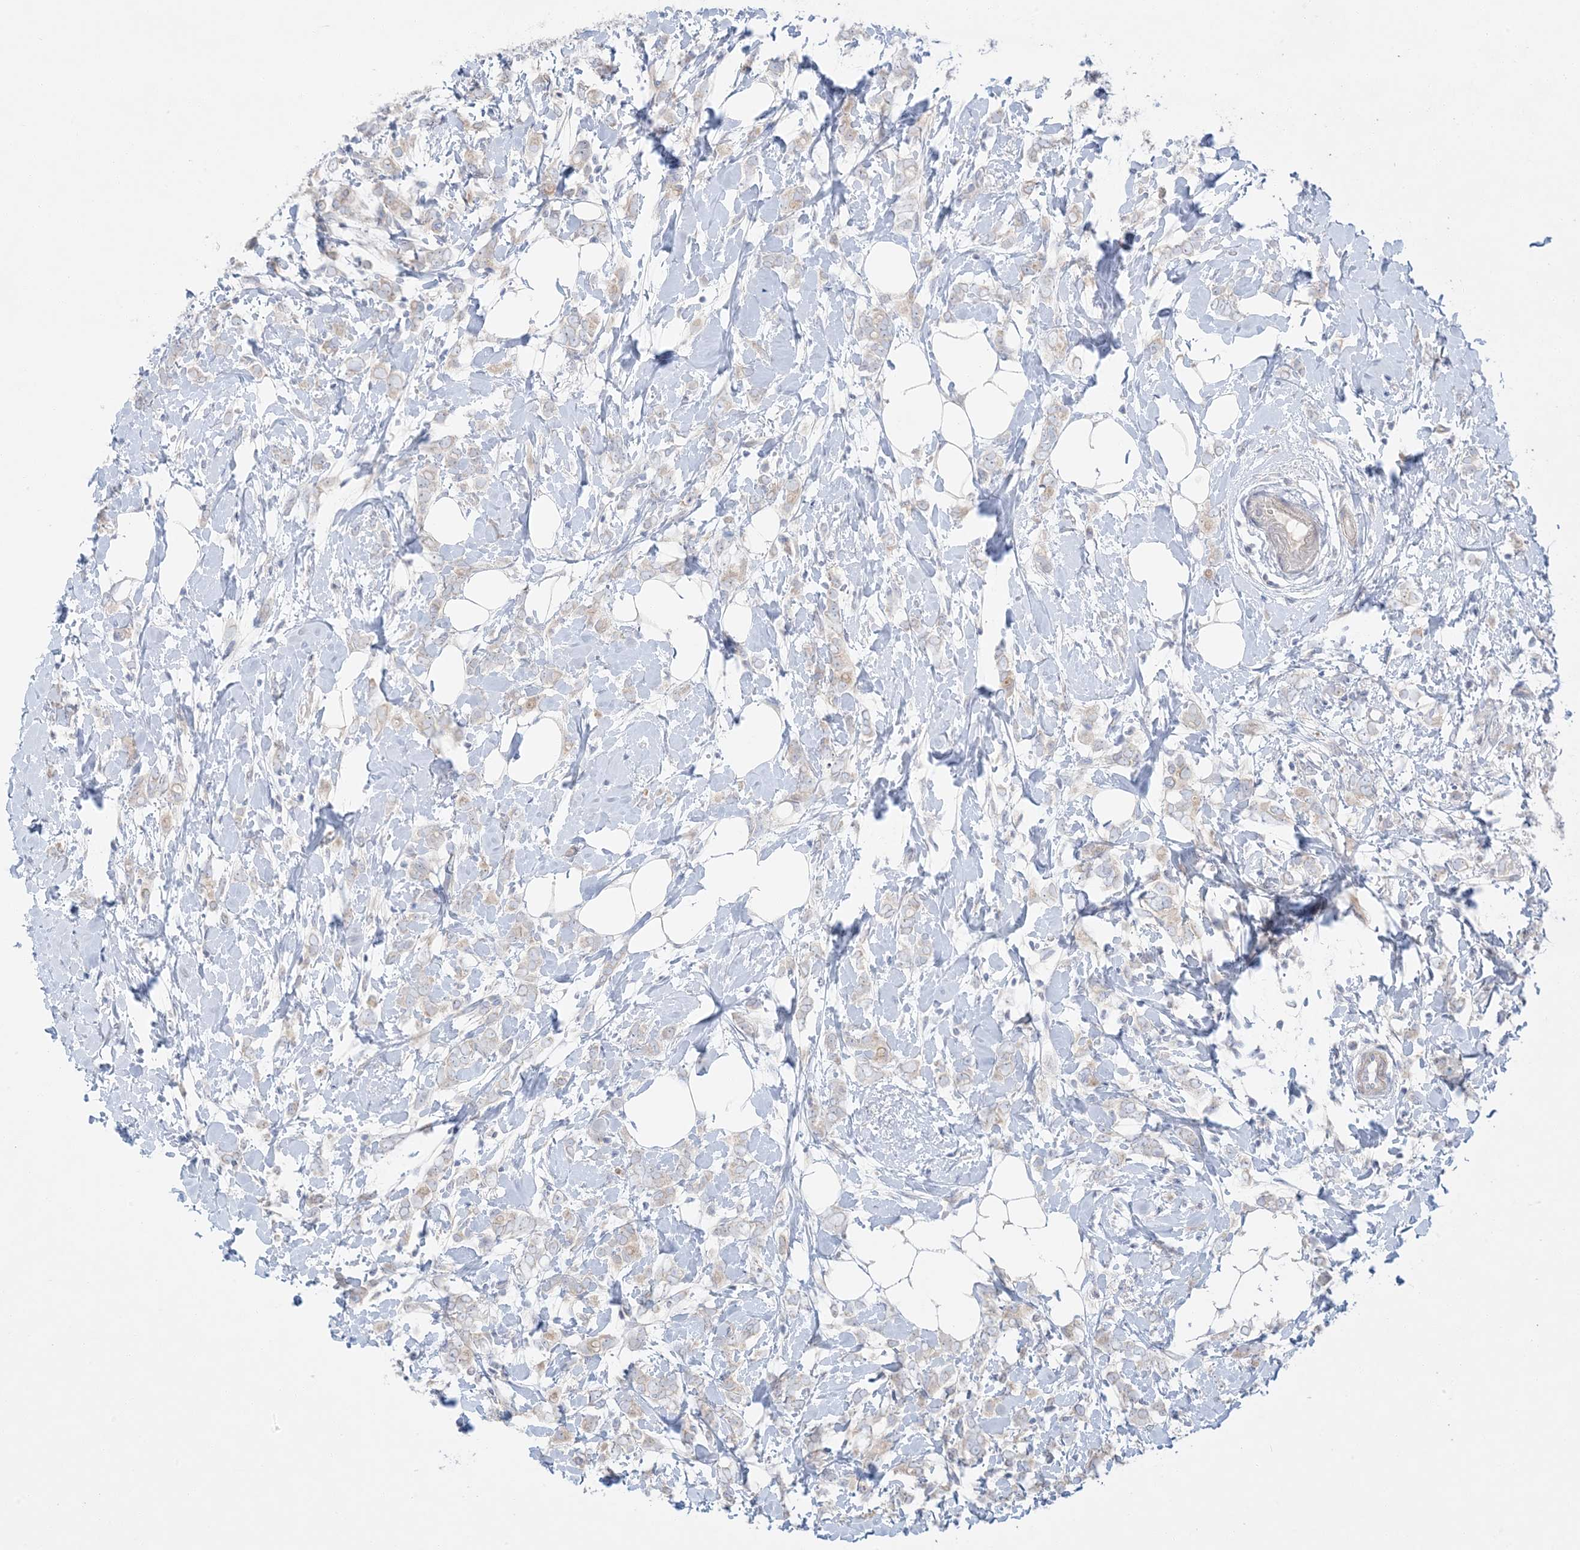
{"staining": {"intensity": "weak", "quantity": "<25%", "location": "cytoplasmic/membranous"}, "tissue": "breast cancer", "cell_type": "Tumor cells", "image_type": "cancer", "snomed": [{"axis": "morphology", "description": "Normal tissue, NOS"}, {"axis": "morphology", "description": "Lobular carcinoma"}, {"axis": "topography", "description": "Breast"}], "caption": "DAB (3,3'-diaminobenzidine) immunohistochemical staining of human breast lobular carcinoma reveals no significant positivity in tumor cells.", "gene": "FAM184A", "patient": {"sex": "female", "age": 47}}